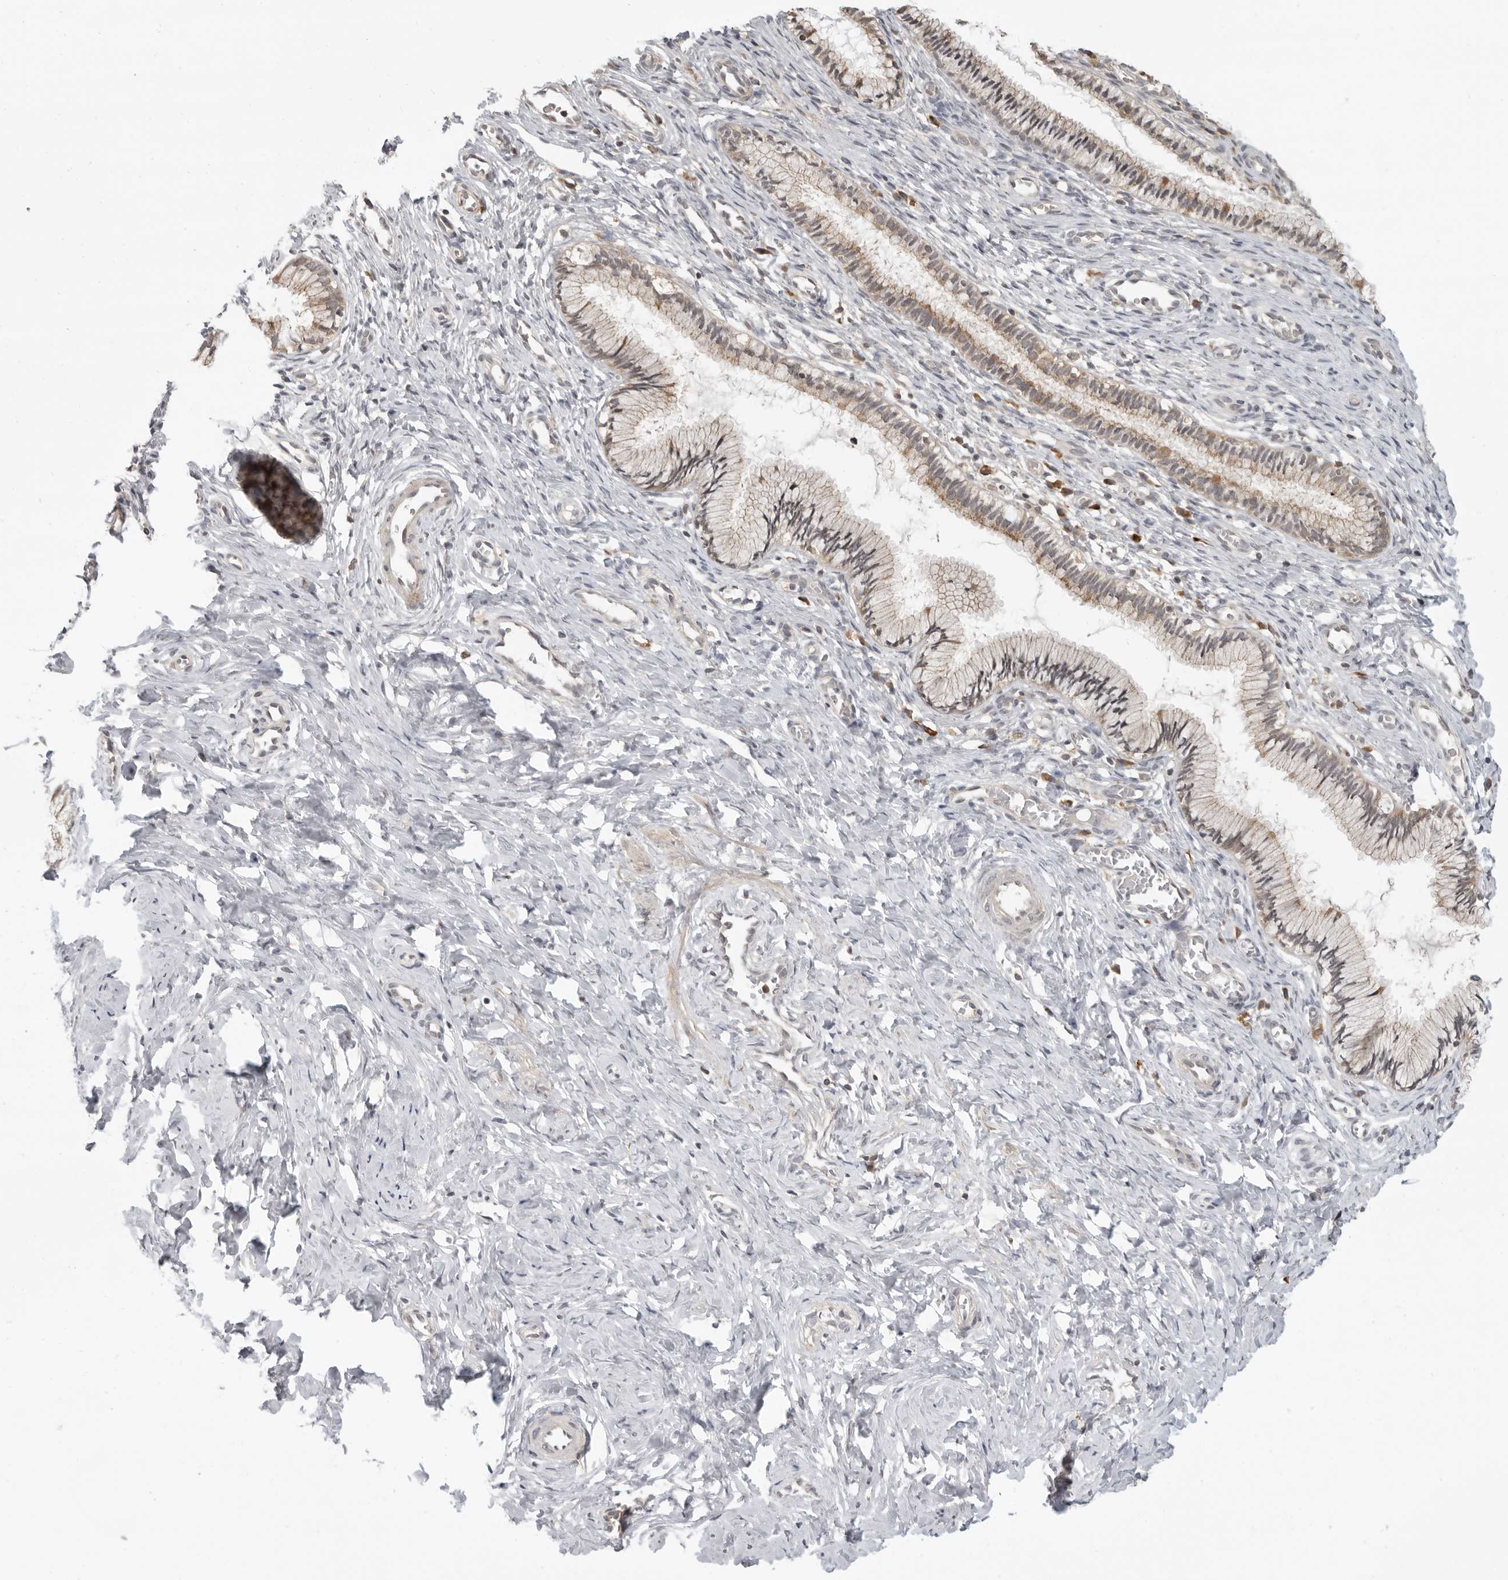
{"staining": {"intensity": "weak", "quantity": "25%-75%", "location": "cytoplasmic/membranous"}, "tissue": "cervix", "cell_type": "Glandular cells", "image_type": "normal", "snomed": [{"axis": "morphology", "description": "Normal tissue, NOS"}, {"axis": "topography", "description": "Cervix"}], "caption": "IHC of unremarkable cervix displays low levels of weak cytoplasmic/membranous expression in approximately 25%-75% of glandular cells. (brown staining indicates protein expression, while blue staining denotes nuclei).", "gene": "PRRC2A", "patient": {"sex": "female", "age": 27}}